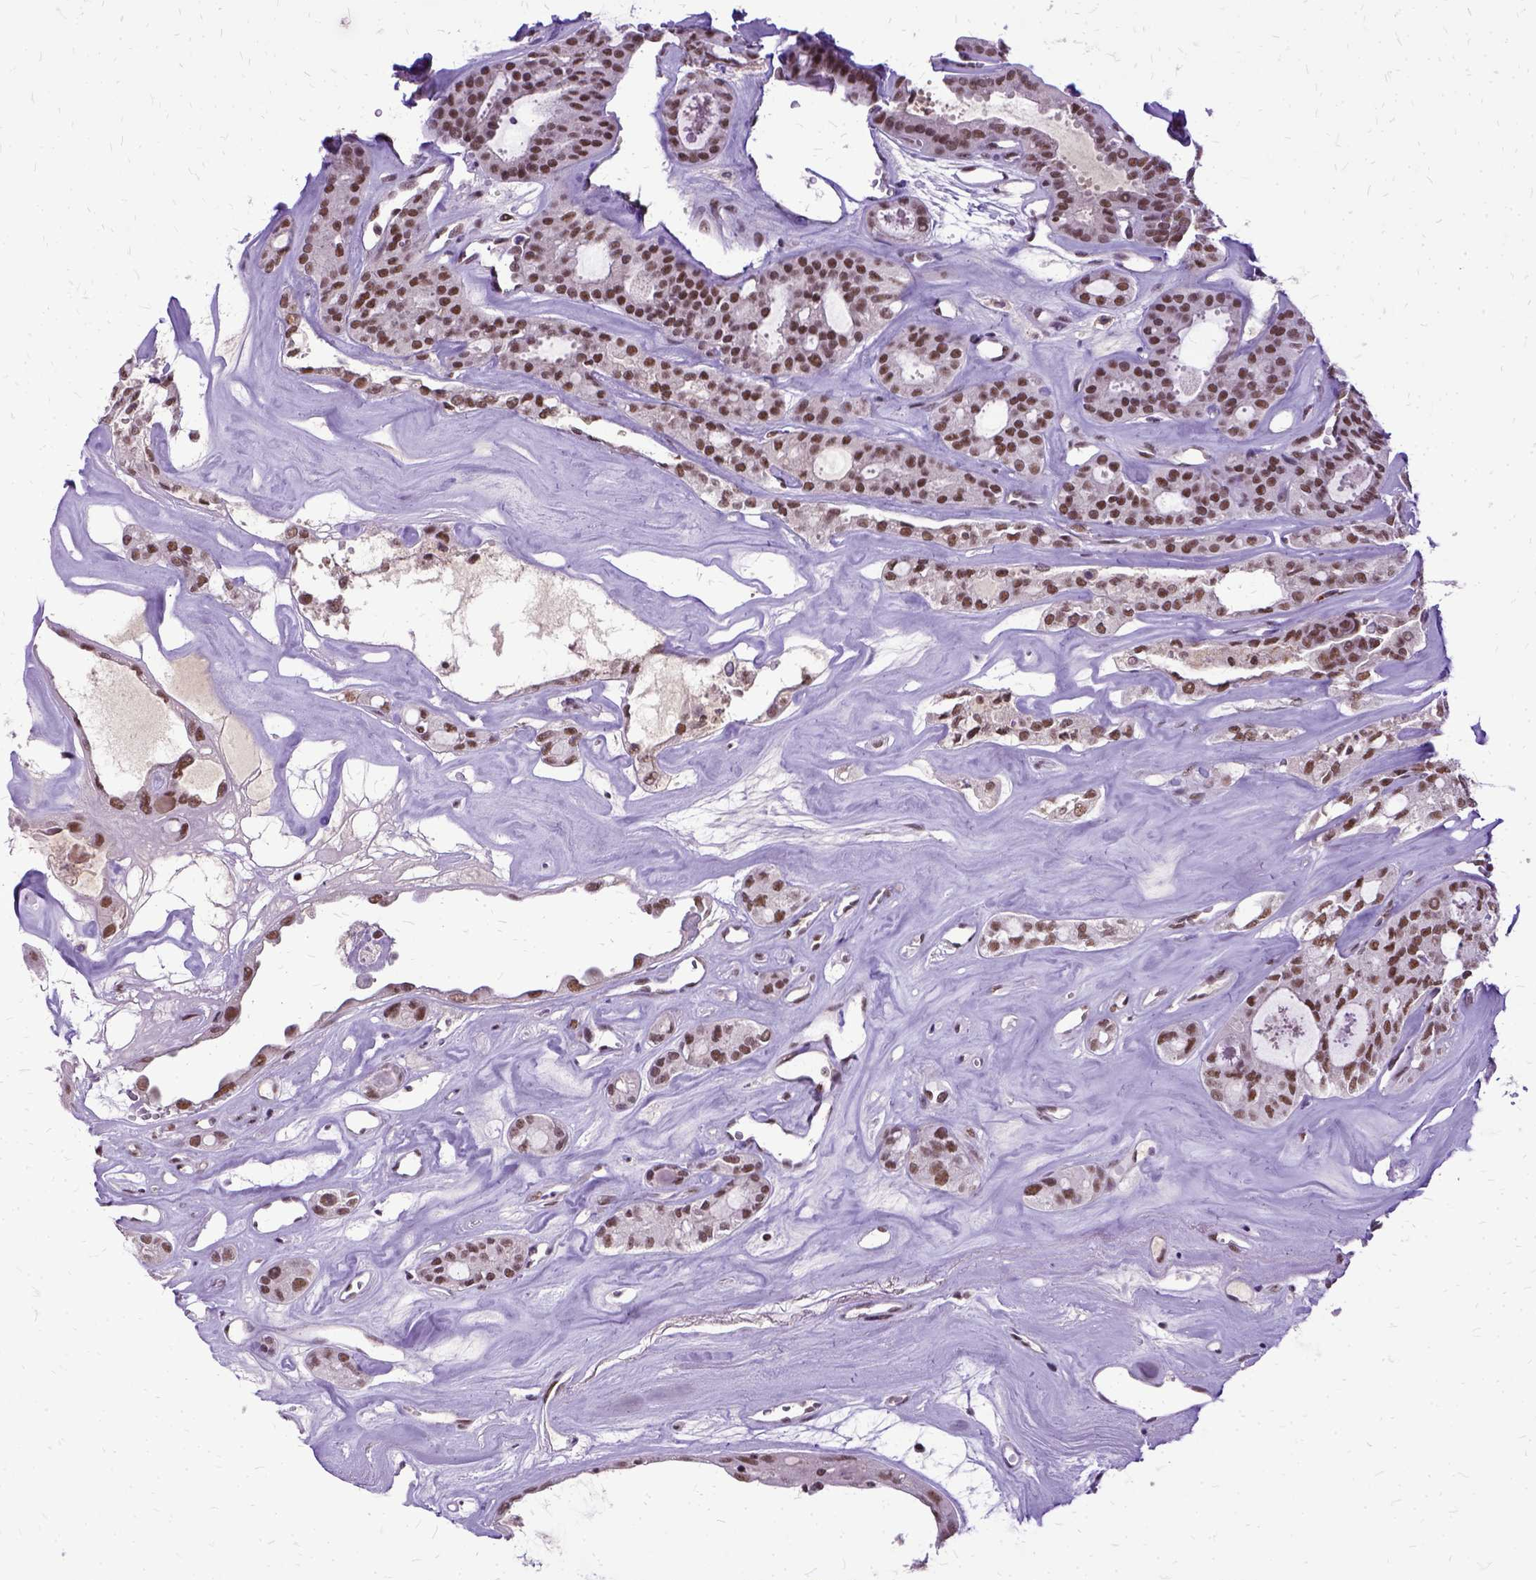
{"staining": {"intensity": "moderate", "quantity": ">75%", "location": "nuclear"}, "tissue": "thyroid cancer", "cell_type": "Tumor cells", "image_type": "cancer", "snomed": [{"axis": "morphology", "description": "Follicular adenoma carcinoma, NOS"}, {"axis": "topography", "description": "Thyroid gland"}], "caption": "IHC of human thyroid cancer (follicular adenoma carcinoma) shows medium levels of moderate nuclear expression in approximately >75% of tumor cells.", "gene": "SETD1A", "patient": {"sex": "male", "age": 75}}